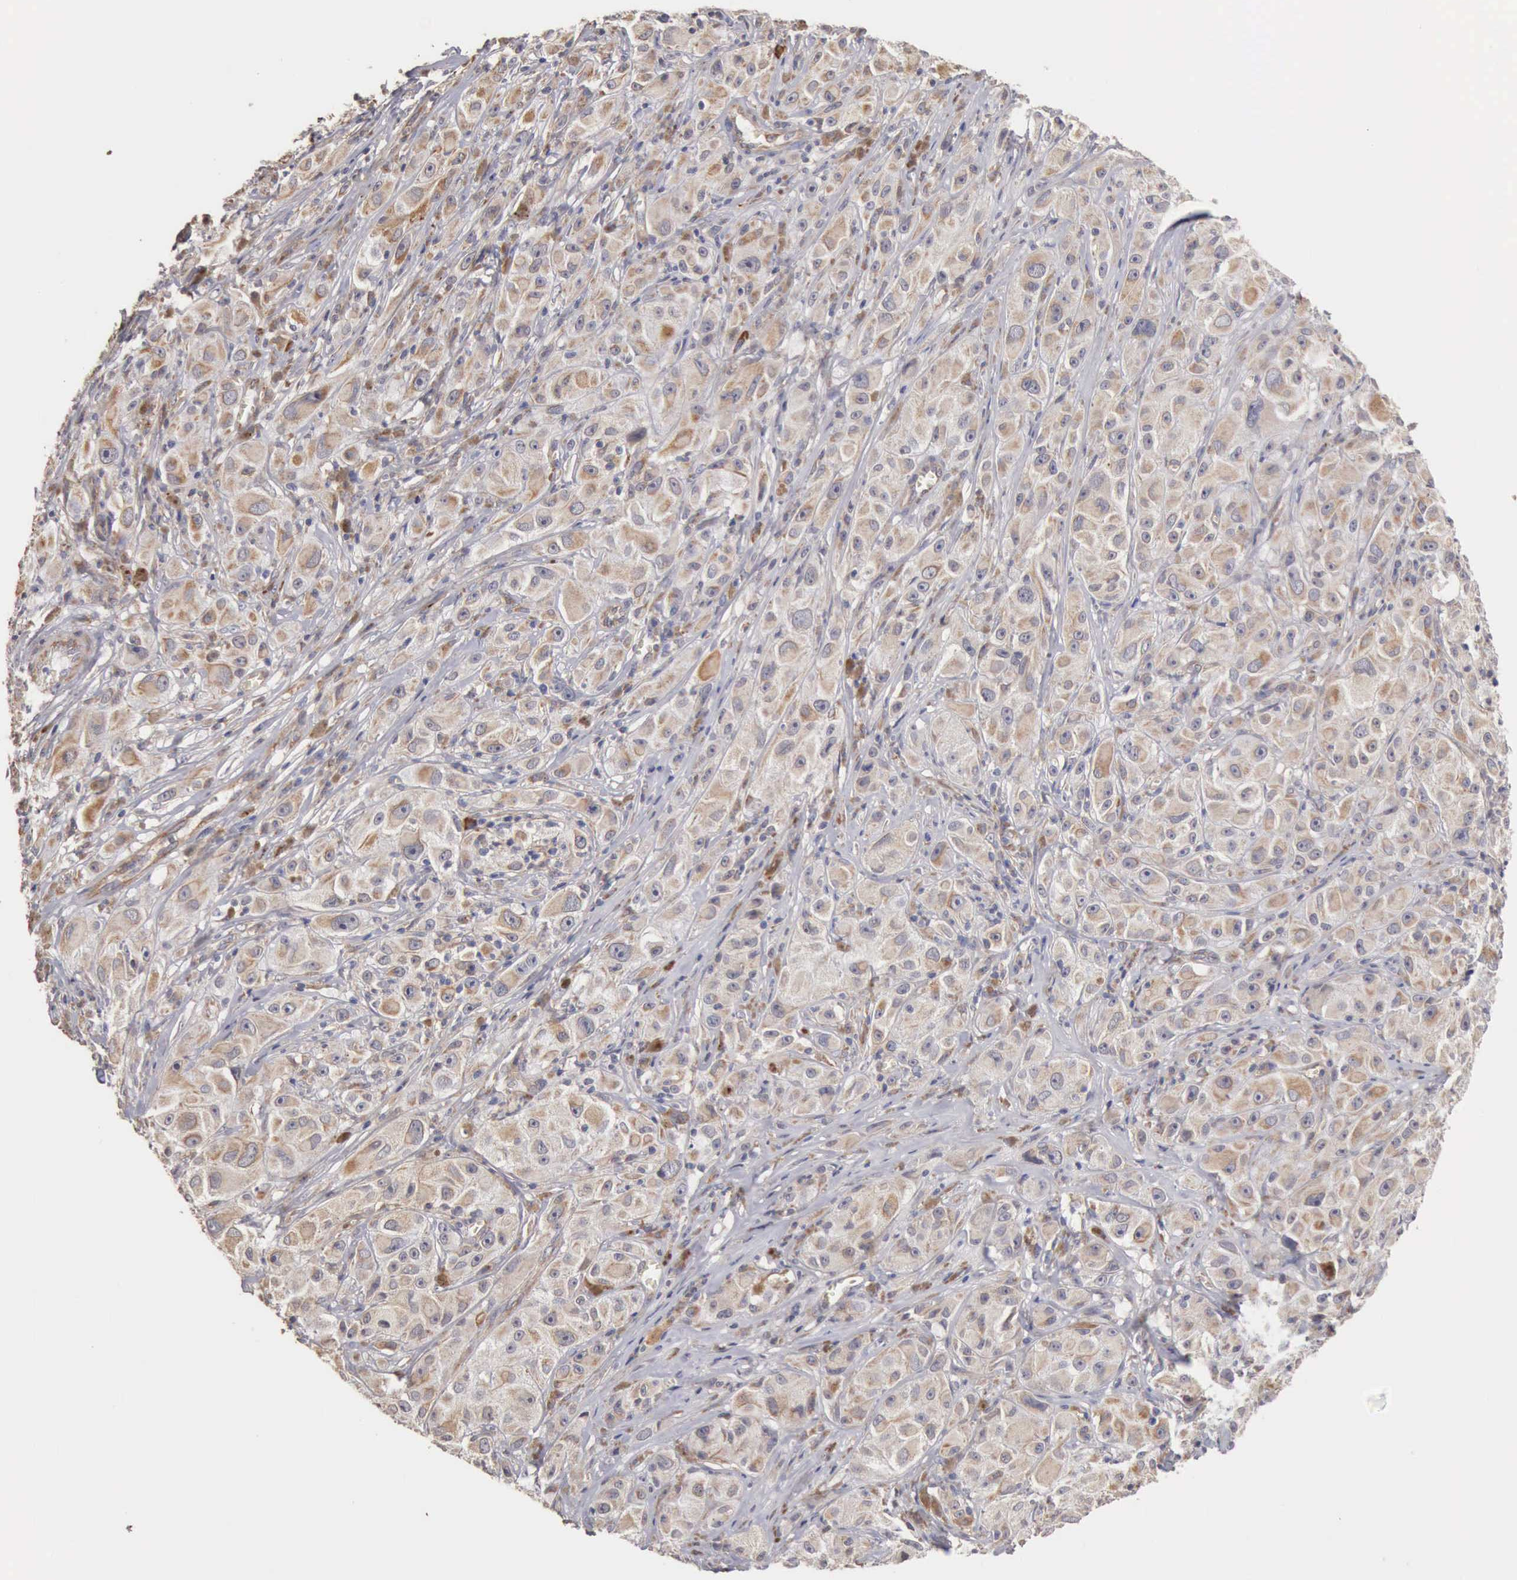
{"staining": {"intensity": "weak", "quantity": "<25%", "location": "cytoplasmic/membranous"}, "tissue": "melanoma", "cell_type": "Tumor cells", "image_type": "cancer", "snomed": [{"axis": "morphology", "description": "Malignant melanoma, NOS"}, {"axis": "topography", "description": "Skin"}], "caption": "High power microscopy histopathology image of an immunohistochemistry (IHC) histopathology image of malignant melanoma, revealing no significant staining in tumor cells.", "gene": "GPR101", "patient": {"sex": "male", "age": 56}}